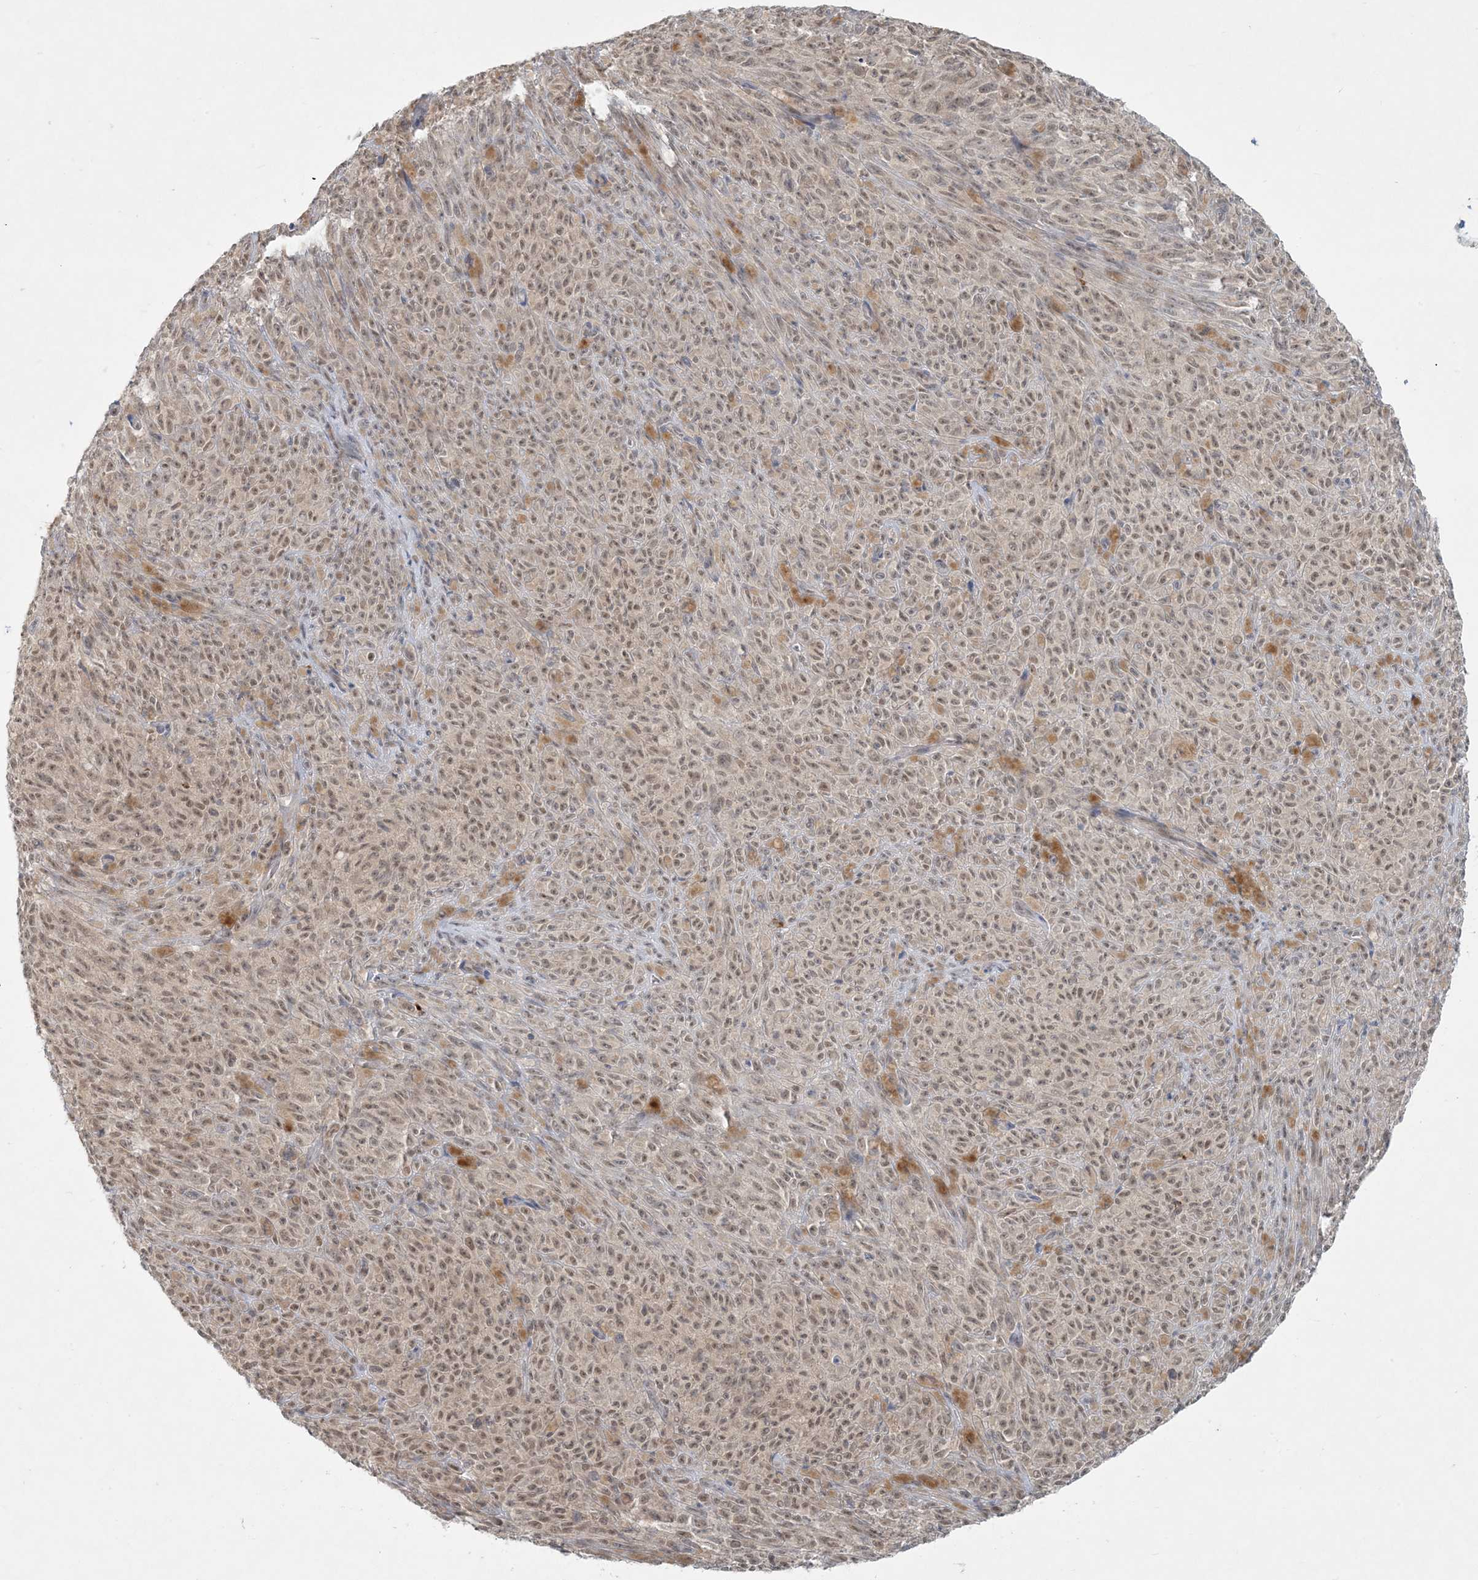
{"staining": {"intensity": "moderate", "quantity": ">75%", "location": "nuclear"}, "tissue": "melanoma", "cell_type": "Tumor cells", "image_type": "cancer", "snomed": [{"axis": "morphology", "description": "Malignant melanoma, NOS"}, {"axis": "topography", "description": "Skin"}], "caption": "Tumor cells show moderate nuclear expression in approximately >75% of cells in malignant melanoma. Nuclei are stained in blue.", "gene": "OBI1", "patient": {"sex": "female", "age": 82}}